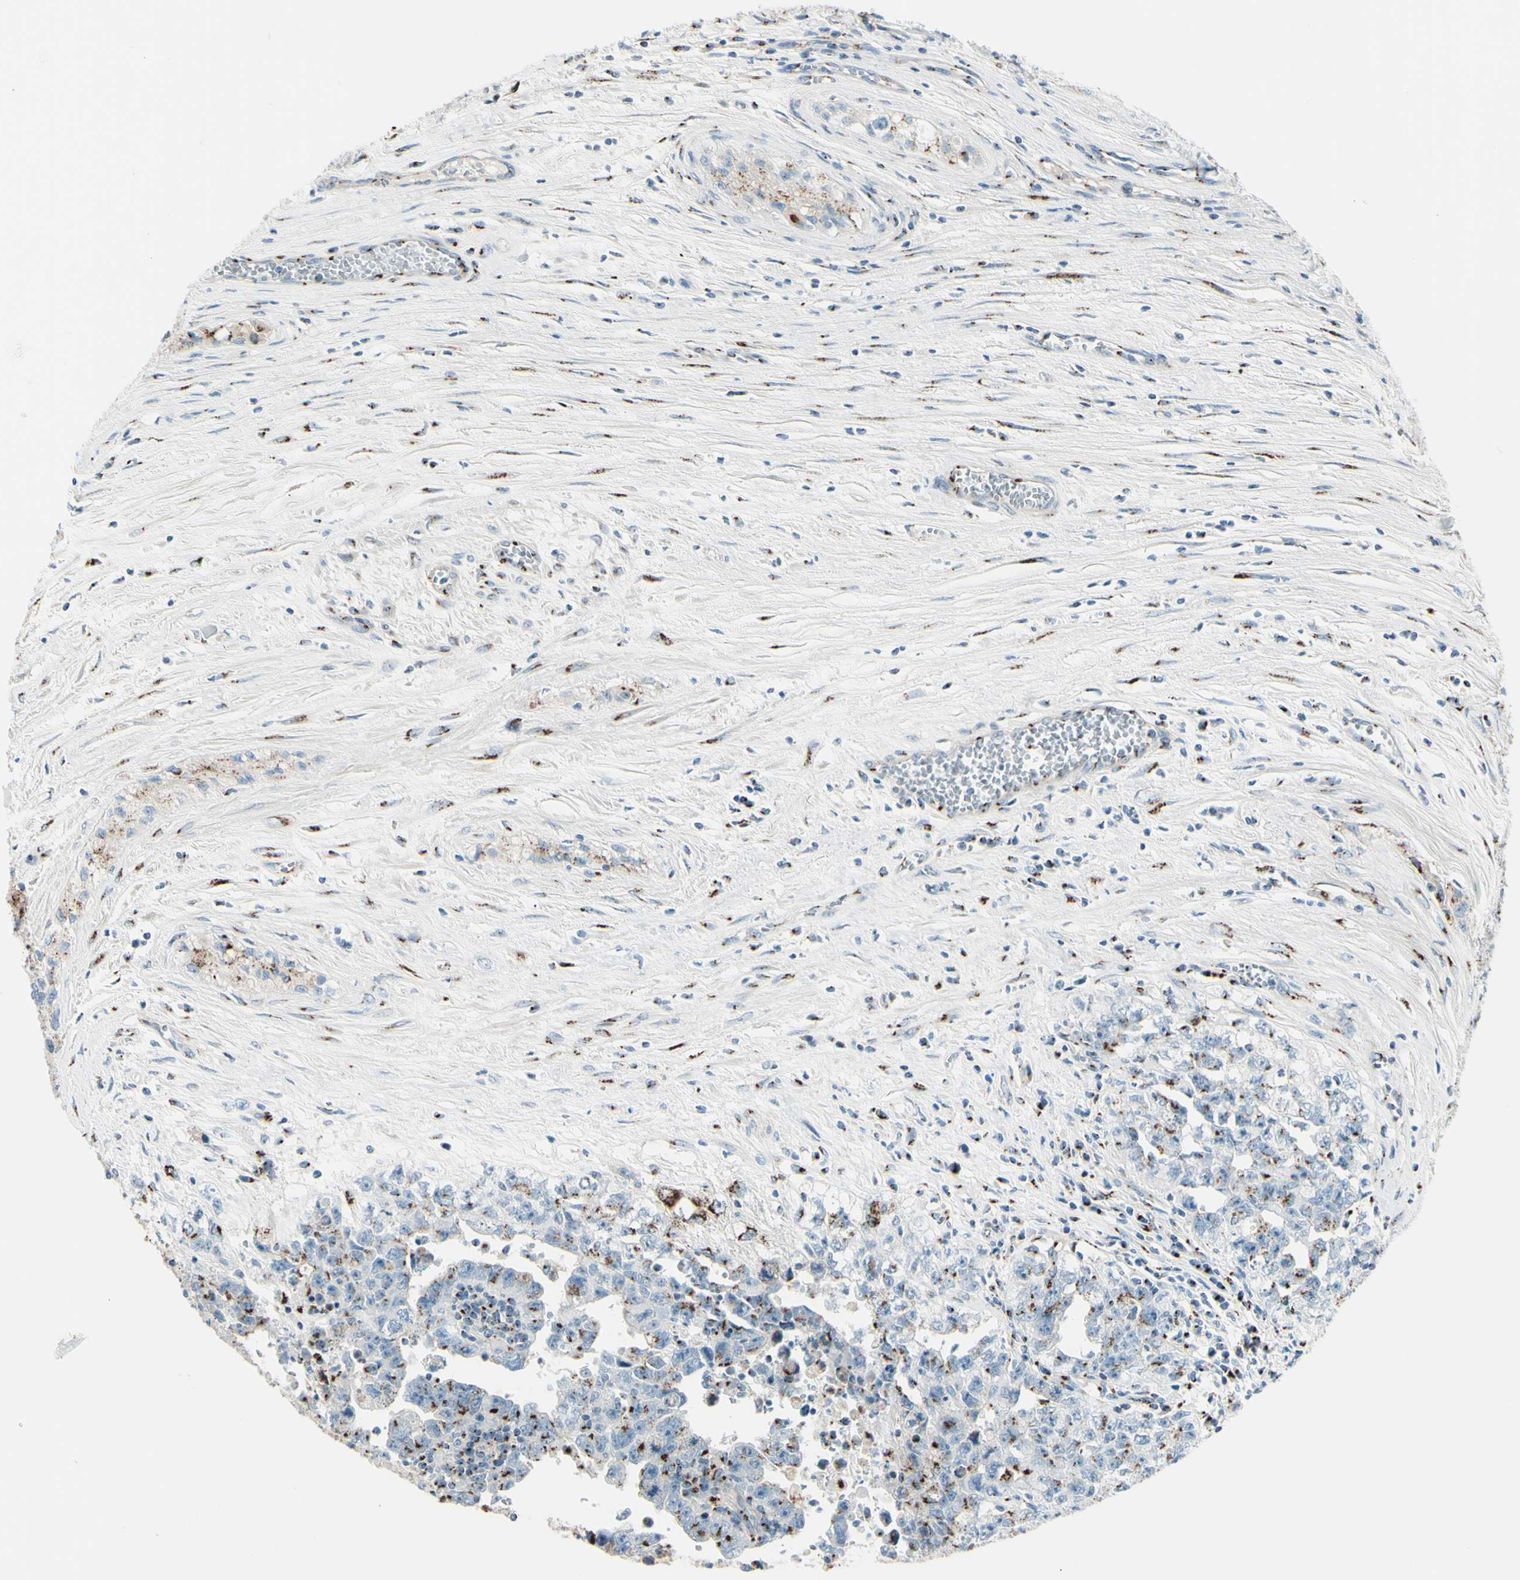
{"staining": {"intensity": "strong", "quantity": "25%-75%", "location": "cytoplasmic/membranous"}, "tissue": "testis cancer", "cell_type": "Tumor cells", "image_type": "cancer", "snomed": [{"axis": "morphology", "description": "Carcinoma, Embryonal, NOS"}, {"axis": "topography", "description": "Testis"}], "caption": "This histopathology image demonstrates testis embryonal carcinoma stained with immunohistochemistry (IHC) to label a protein in brown. The cytoplasmic/membranous of tumor cells show strong positivity for the protein. Nuclei are counter-stained blue.", "gene": "B4GALT1", "patient": {"sex": "male", "age": 28}}